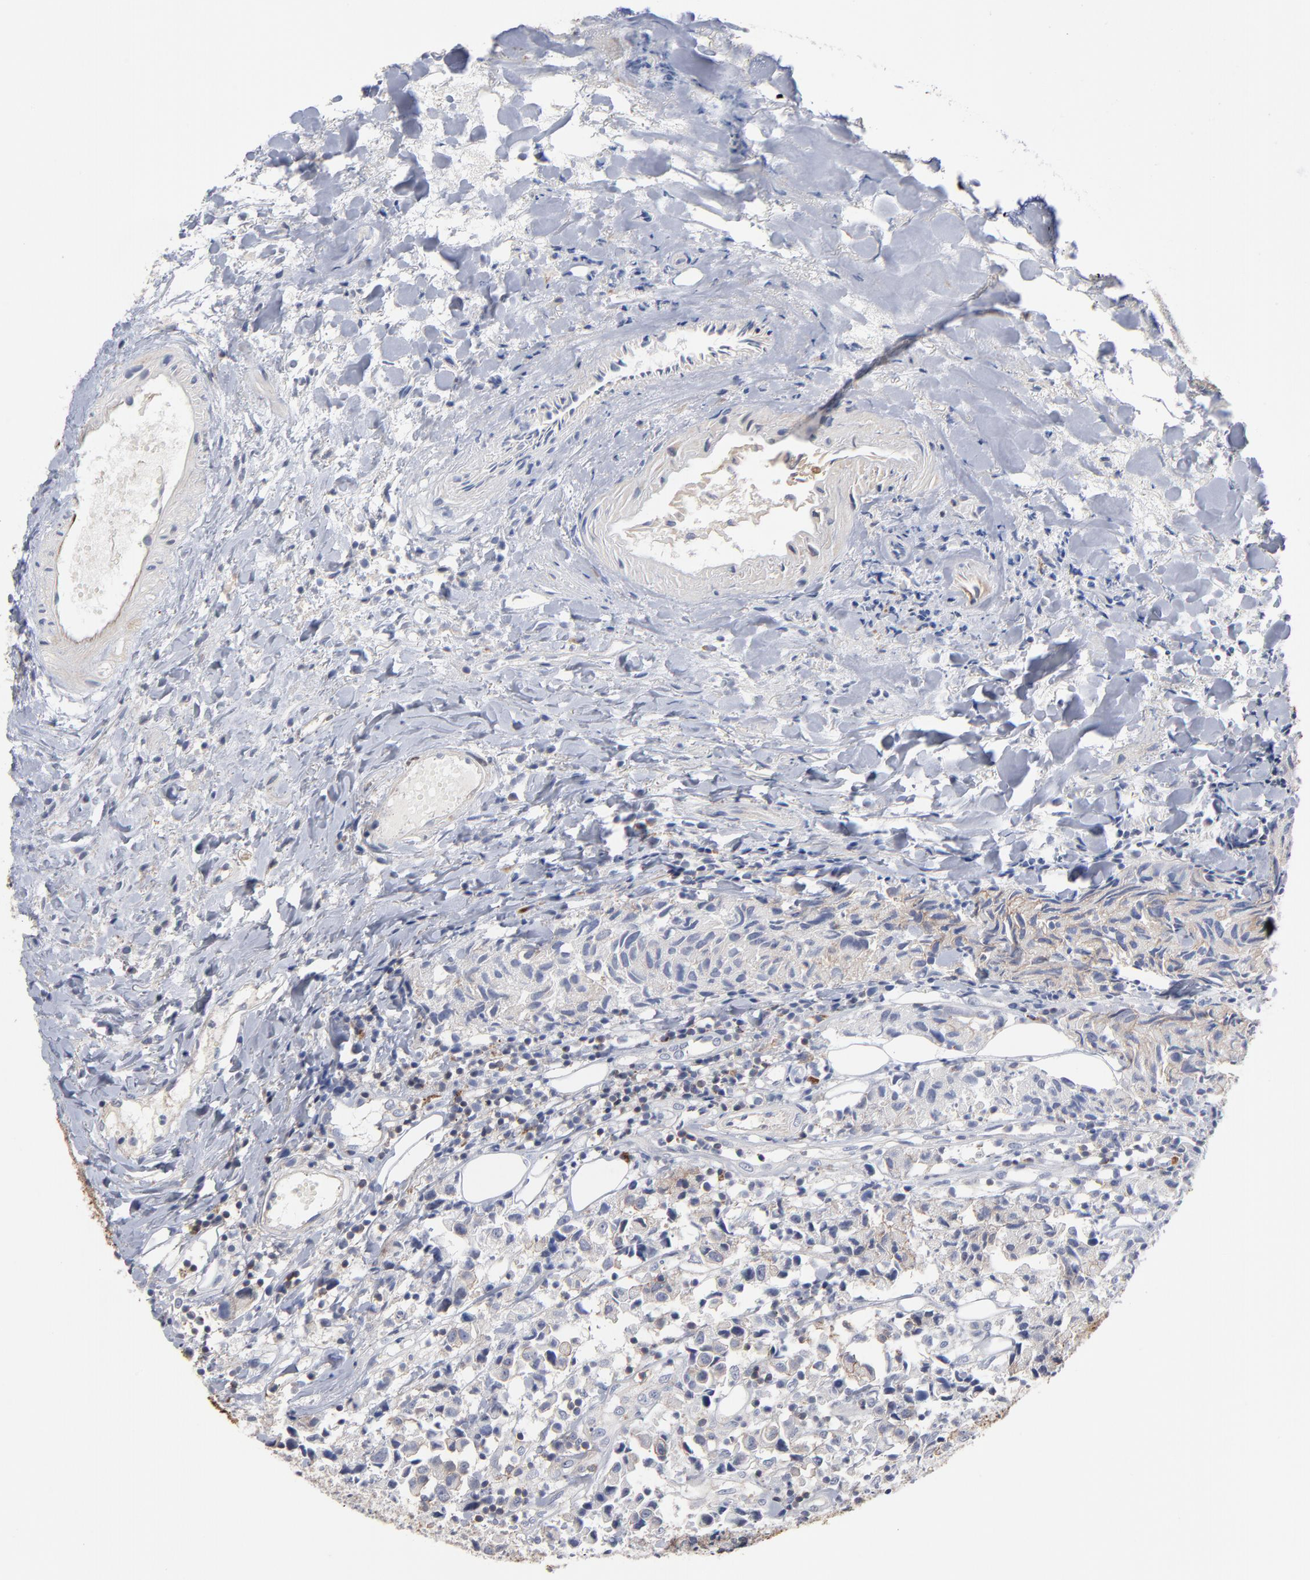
{"staining": {"intensity": "weak", "quantity": "25%-75%", "location": "cytoplasmic/membranous"}, "tissue": "urothelial cancer", "cell_type": "Tumor cells", "image_type": "cancer", "snomed": [{"axis": "morphology", "description": "Urothelial carcinoma, High grade"}, {"axis": "topography", "description": "Urinary bladder"}], "caption": "This micrograph demonstrates urothelial cancer stained with immunohistochemistry (IHC) to label a protein in brown. The cytoplasmic/membranous of tumor cells show weak positivity for the protein. Nuclei are counter-stained blue.", "gene": "PDLIM2", "patient": {"sex": "female", "age": 75}}